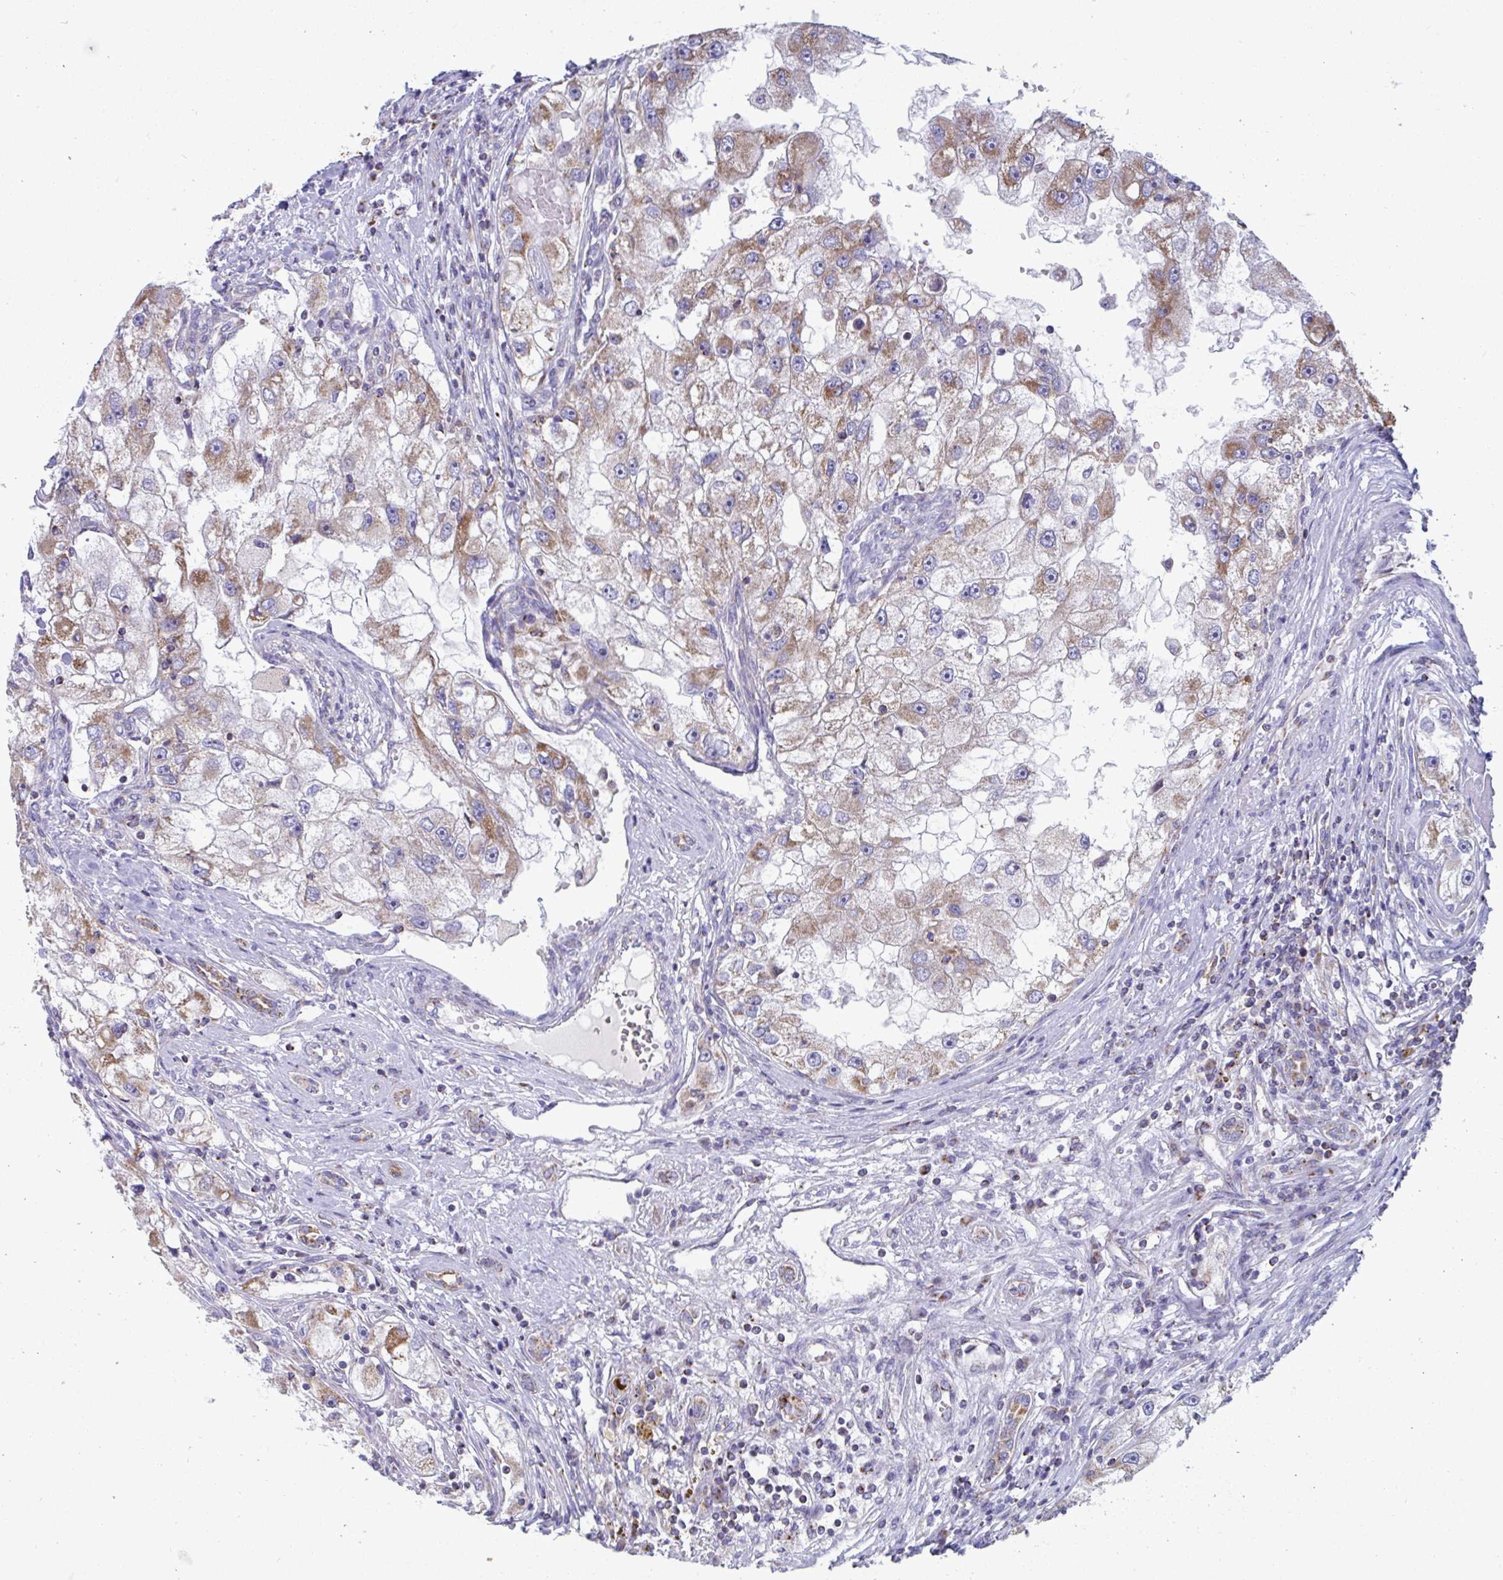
{"staining": {"intensity": "moderate", "quantity": "25%-75%", "location": "cytoplasmic/membranous"}, "tissue": "renal cancer", "cell_type": "Tumor cells", "image_type": "cancer", "snomed": [{"axis": "morphology", "description": "Adenocarcinoma, NOS"}, {"axis": "topography", "description": "Kidney"}], "caption": "Immunohistochemistry image of human renal cancer (adenocarcinoma) stained for a protein (brown), which displays medium levels of moderate cytoplasmic/membranous expression in about 25%-75% of tumor cells.", "gene": "BCAT2", "patient": {"sex": "male", "age": 63}}